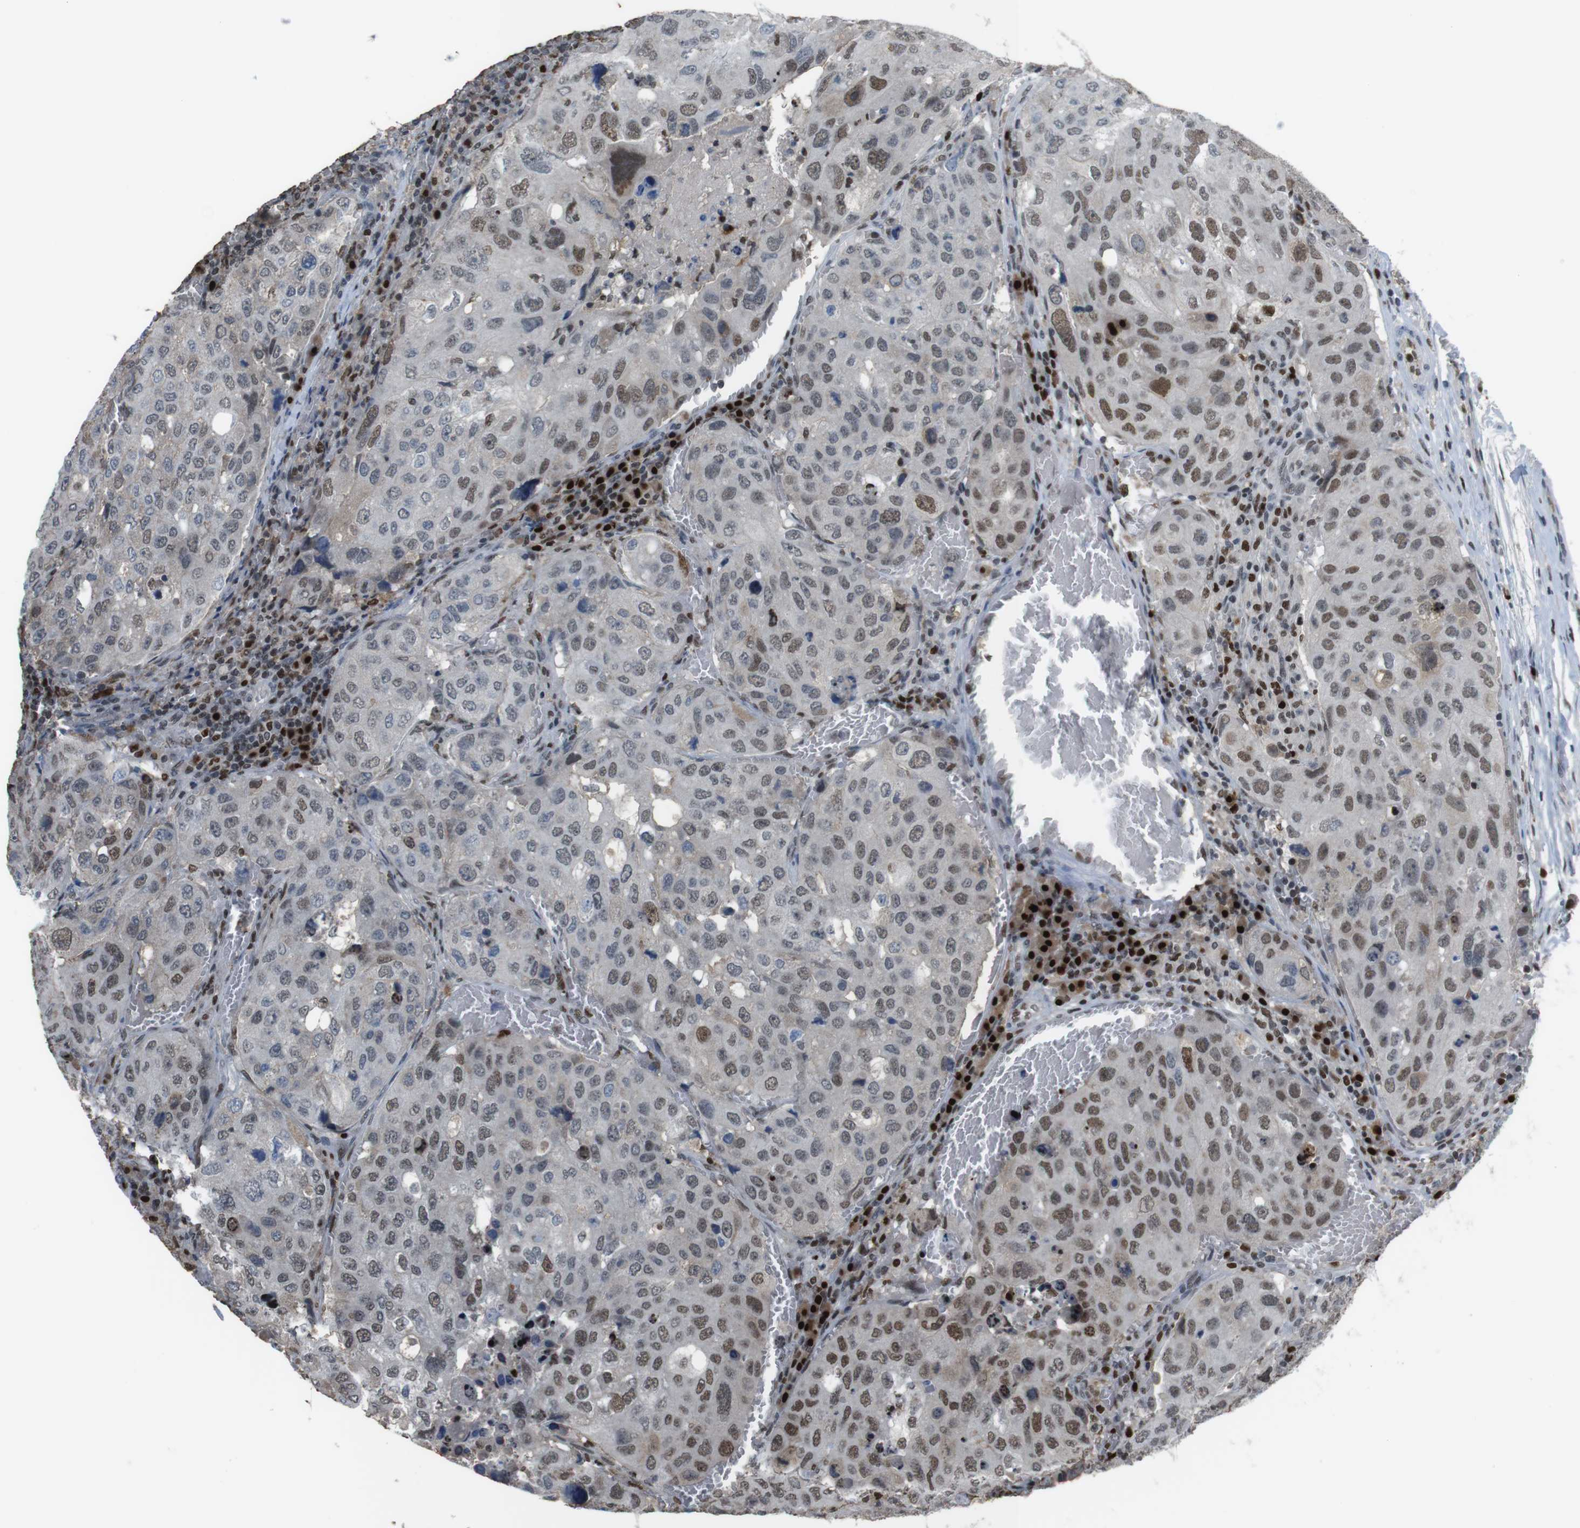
{"staining": {"intensity": "moderate", "quantity": "25%-75%", "location": "nuclear"}, "tissue": "urothelial cancer", "cell_type": "Tumor cells", "image_type": "cancer", "snomed": [{"axis": "morphology", "description": "Urothelial carcinoma, High grade"}, {"axis": "topography", "description": "Lymph node"}, {"axis": "topography", "description": "Urinary bladder"}], "caption": "Protein staining of high-grade urothelial carcinoma tissue exhibits moderate nuclear positivity in about 25%-75% of tumor cells.", "gene": "SUB1", "patient": {"sex": "male", "age": 51}}